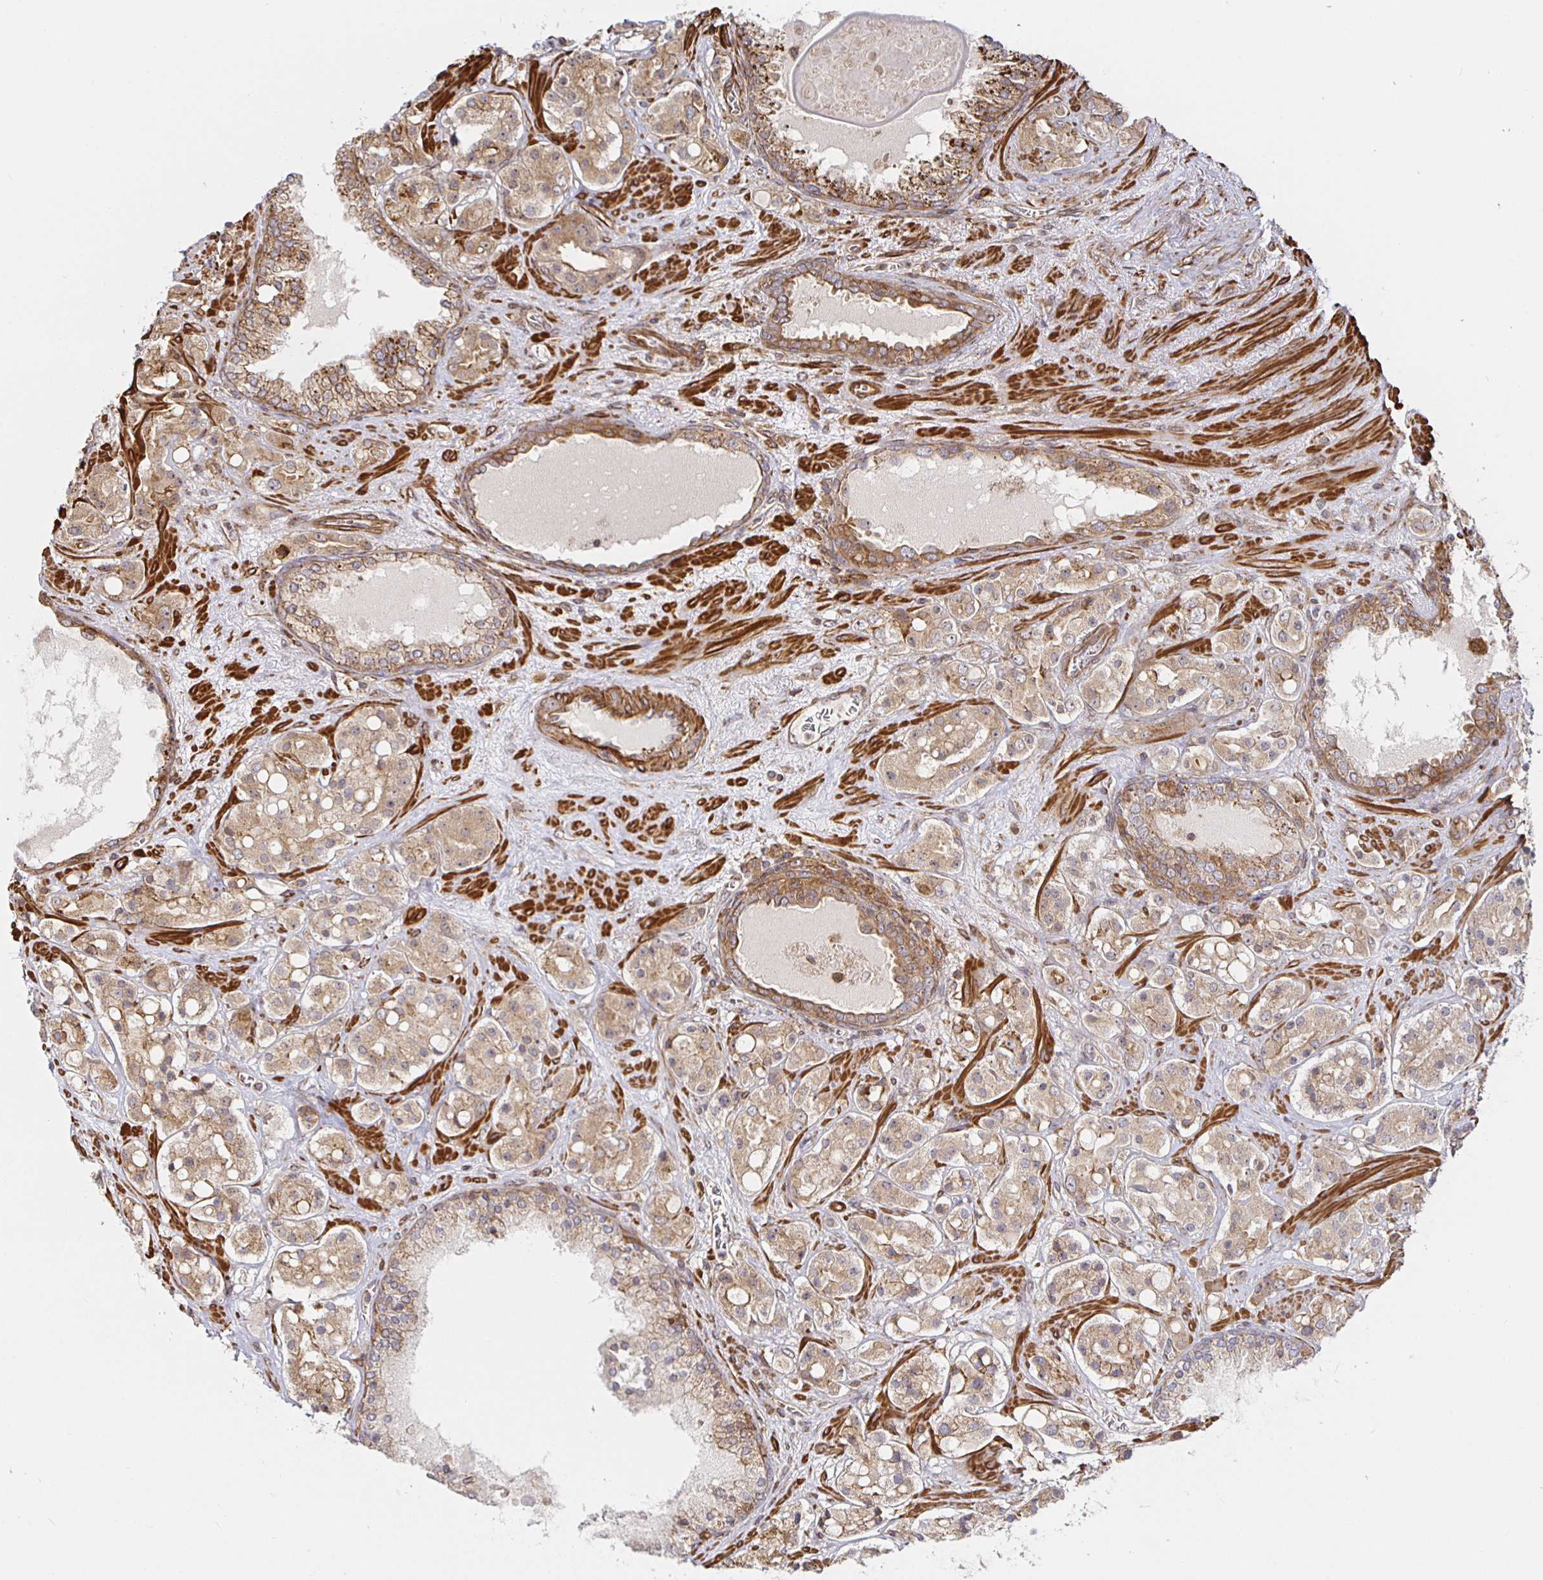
{"staining": {"intensity": "moderate", "quantity": "25%-75%", "location": "cytoplasmic/membranous"}, "tissue": "prostate cancer", "cell_type": "Tumor cells", "image_type": "cancer", "snomed": [{"axis": "morphology", "description": "Adenocarcinoma, High grade"}, {"axis": "topography", "description": "Prostate"}], "caption": "Immunohistochemical staining of human prostate cancer (adenocarcinoma (high-grade)) displays medium levels of moderate cytoplasmic/membranous expression in approximately 25%-75% of tumor cells.", "gene": "STRAP", "patient": {"sex": "male", "age": 67}}